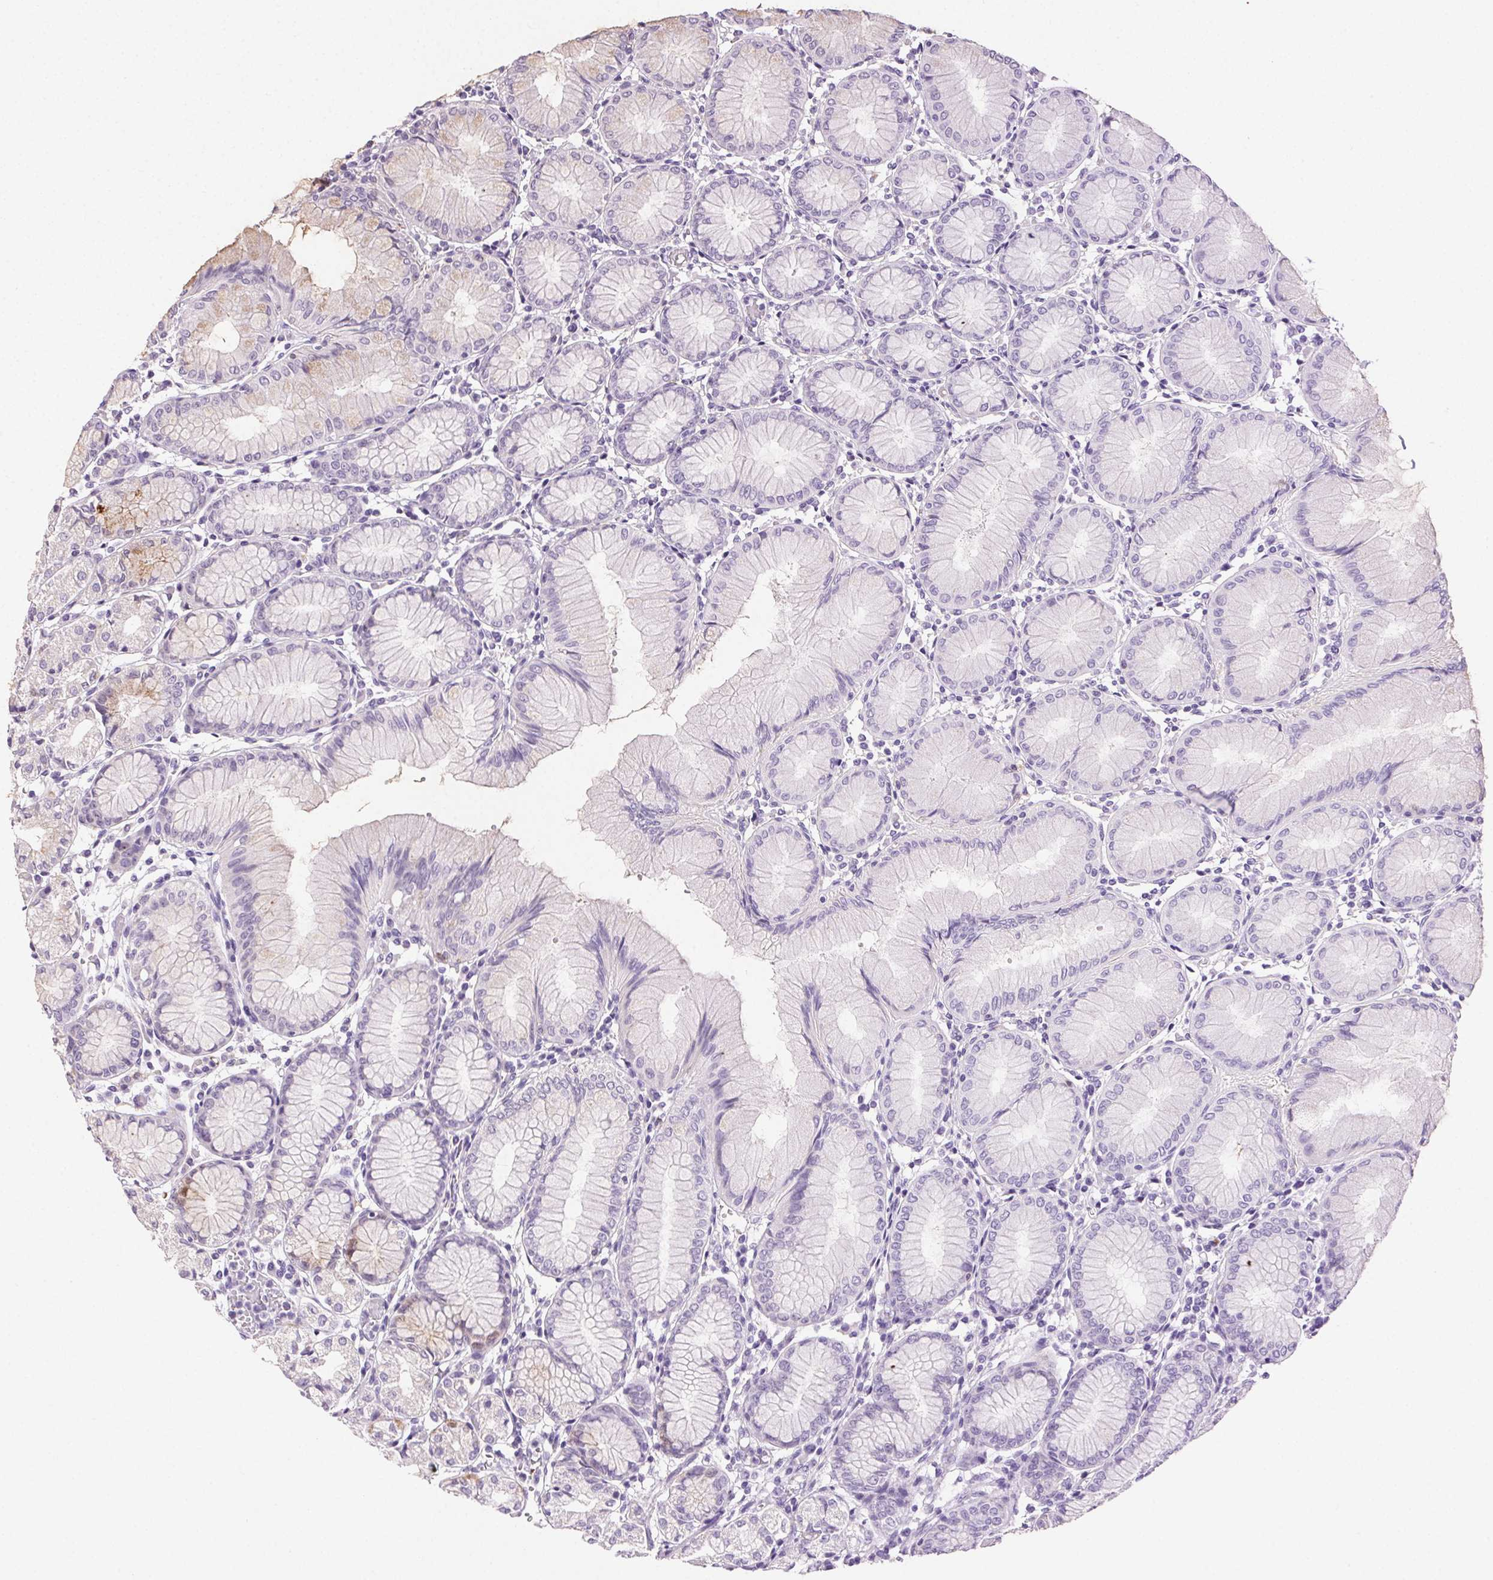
{"staining": {"intensity": "moderate", "quantity": "<25%", "location": "cytoplasmic/membranous,nuclear"}, "tissue": "stomach", "cell_type": "Glandular cells", "image_type": "normal", "snomed": [{"axis": "morphology", "description": "Normal tissue, NOS"}, {"axis": "topography", "description": "Stomach"}], "caption": "Immunohistochemistry image of benign human stomach stained for a protein (brown), which demonstrates low levels of moderate cytoplasmic/membranous,nuclear expression in about <25% of glandular cells.", "gene": "AKAP5", "patient": {"sex": "female", "age": 57}}